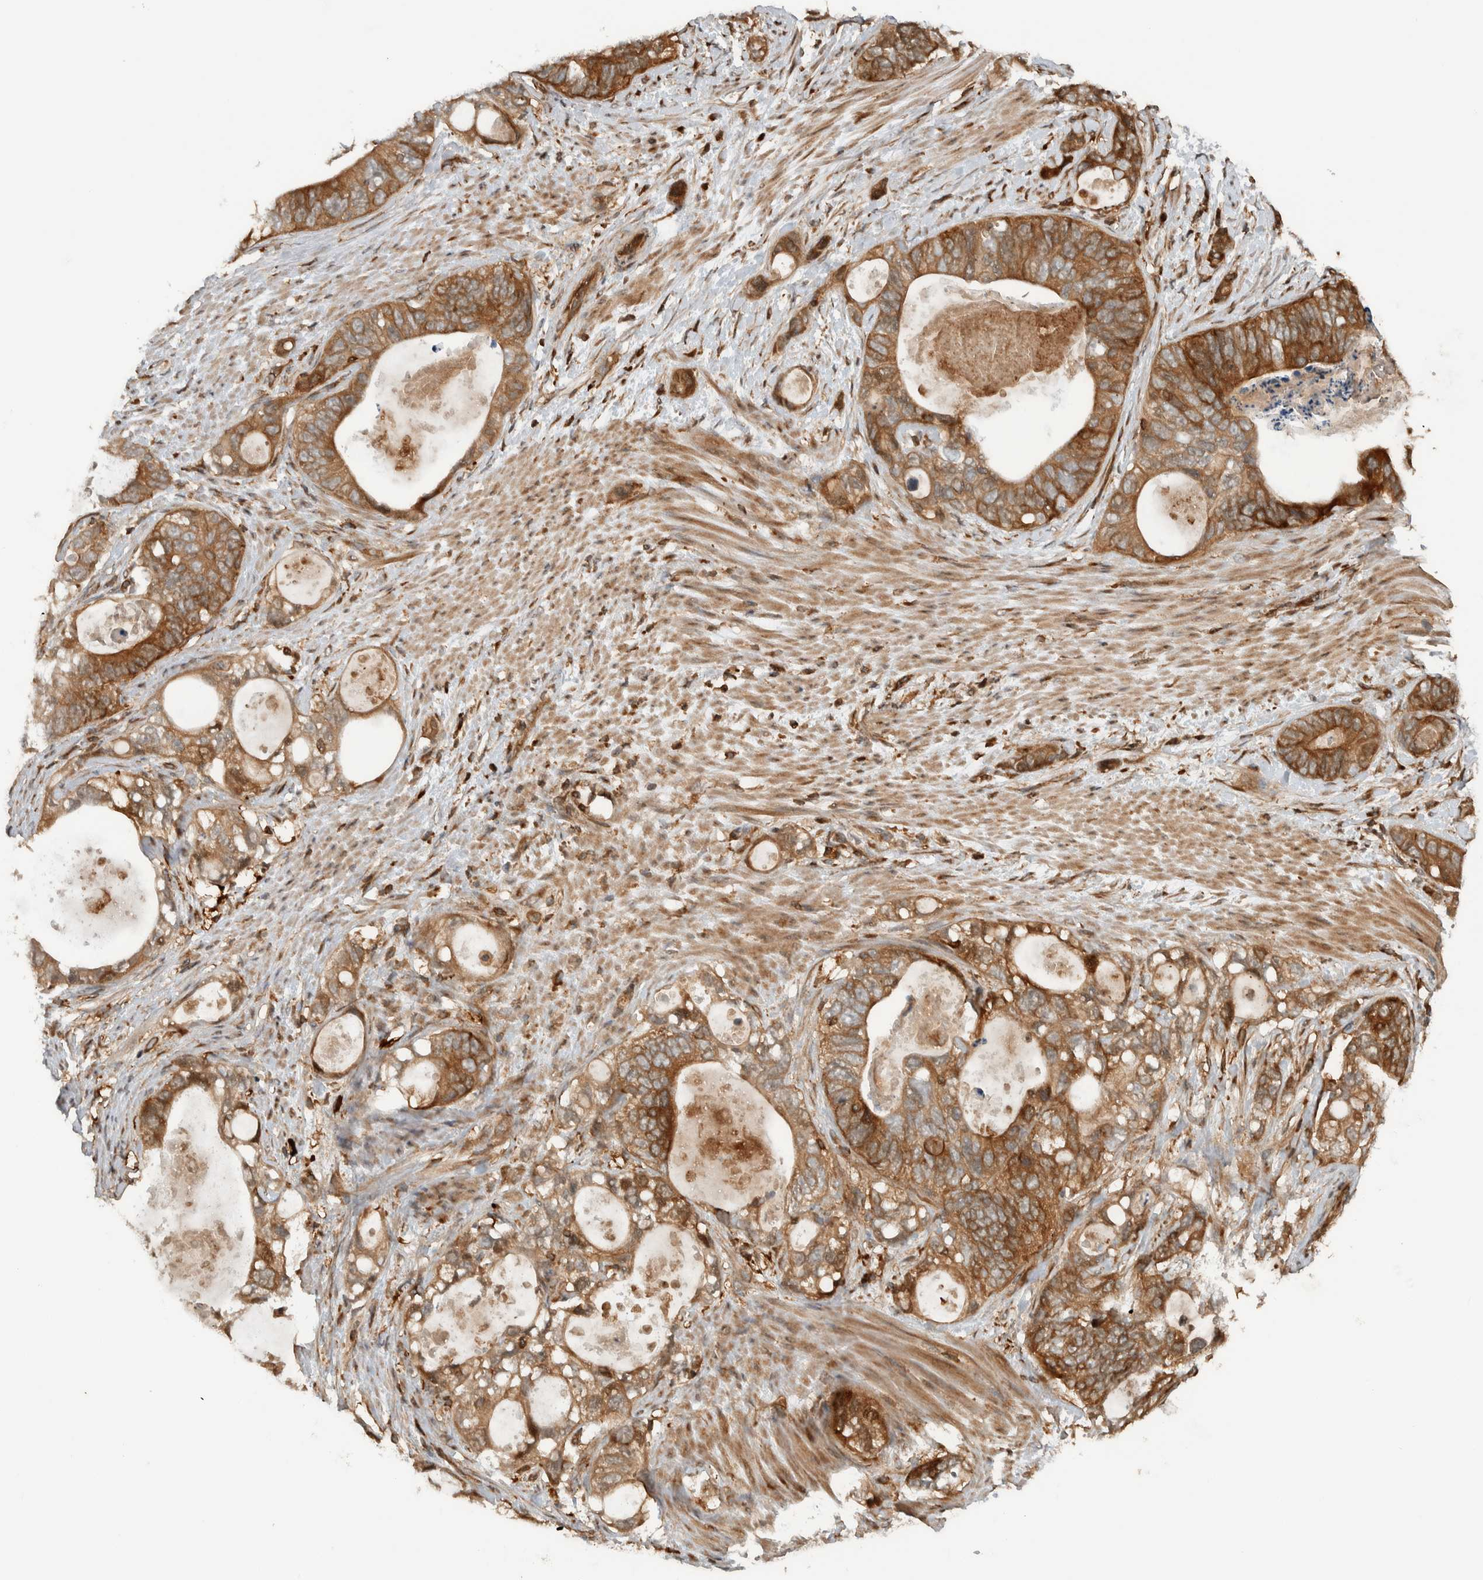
{"staining": {"intensity": "moderate", "quantity": ">75%", "location": "cytoplasmic/membranous"}, "tissue": "stomach cancer", "cell_type": "Tumor cells", "image_type": "cancer", "snomed": [{"axis": "morphology", "description": "Normal tissue, NOS"}, {"axis": "morphology", "description": "Adenocarcinoma, NOS"}, {"axis": "topography", "description": "Stomach"}], "caption": "Adenocarcinoma (stomach) stained for a protein shows moderate cytoplasmic/membranous positivity in tumor cells.", "gene": "CNTROB", "patient": {"sex": "female", "age": 89}}